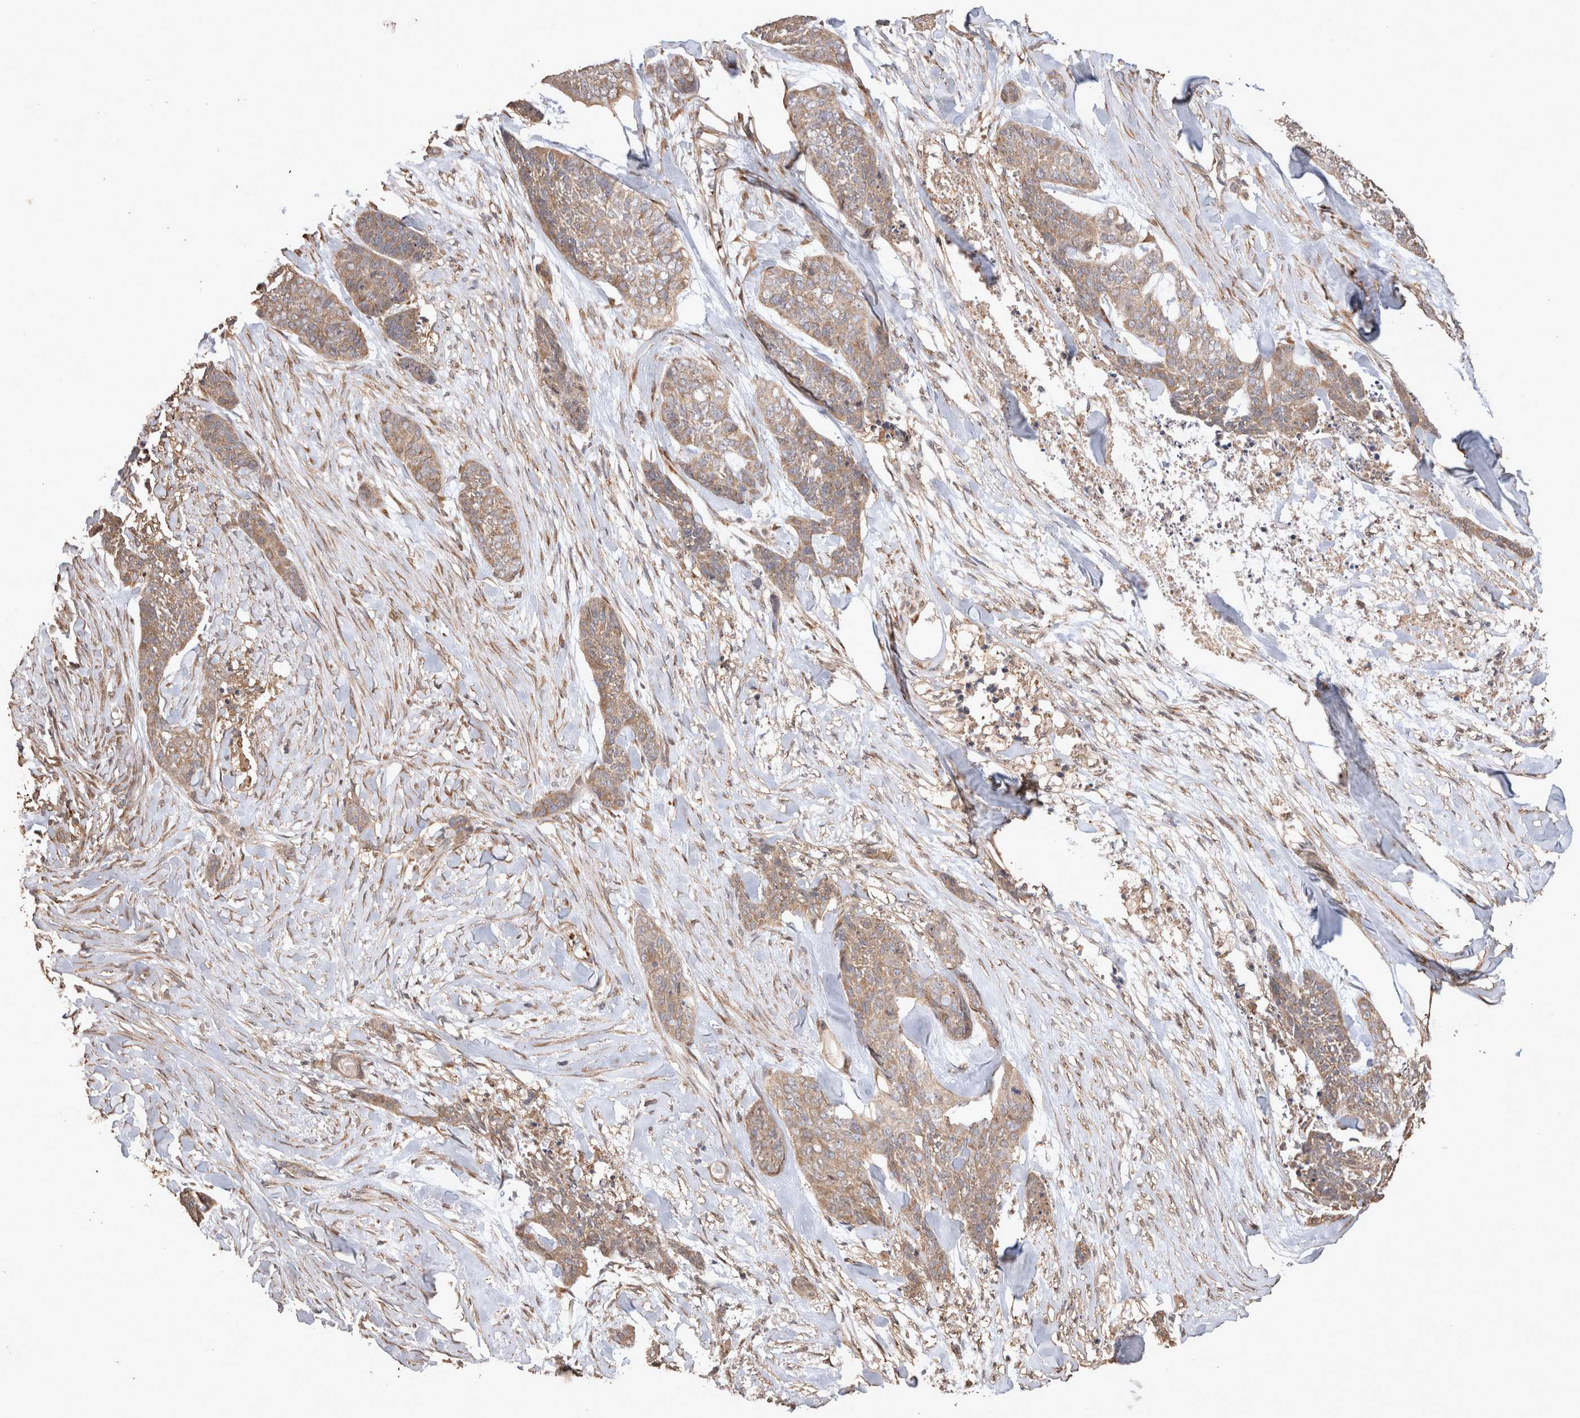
{"staining": {"intensity": "moderate", "quantity": ">75%", "location": "cytoplasmic/membranous"}, "tissue": "skin cancer", "cell_type": "Tumor cells", "image_type": "cancer", "snomed": [{"axis": "morphology", "description": "Basal cell carcinoma"}, {"axis": "topography", "description": "Skin"}], "caption": "Immunohistochemistry image of neoplastic tissue: human basal cell carcinoma (skin) stained using immunohistochemistry shows medium levels of moderate protein expression localized specifically in the cytoplasmic/membranous of tumor cells, appearing as a cytoplasmic/membranous brown color.", "gene": "SNX31", "patient": {"sex": "female", "age": 64}}